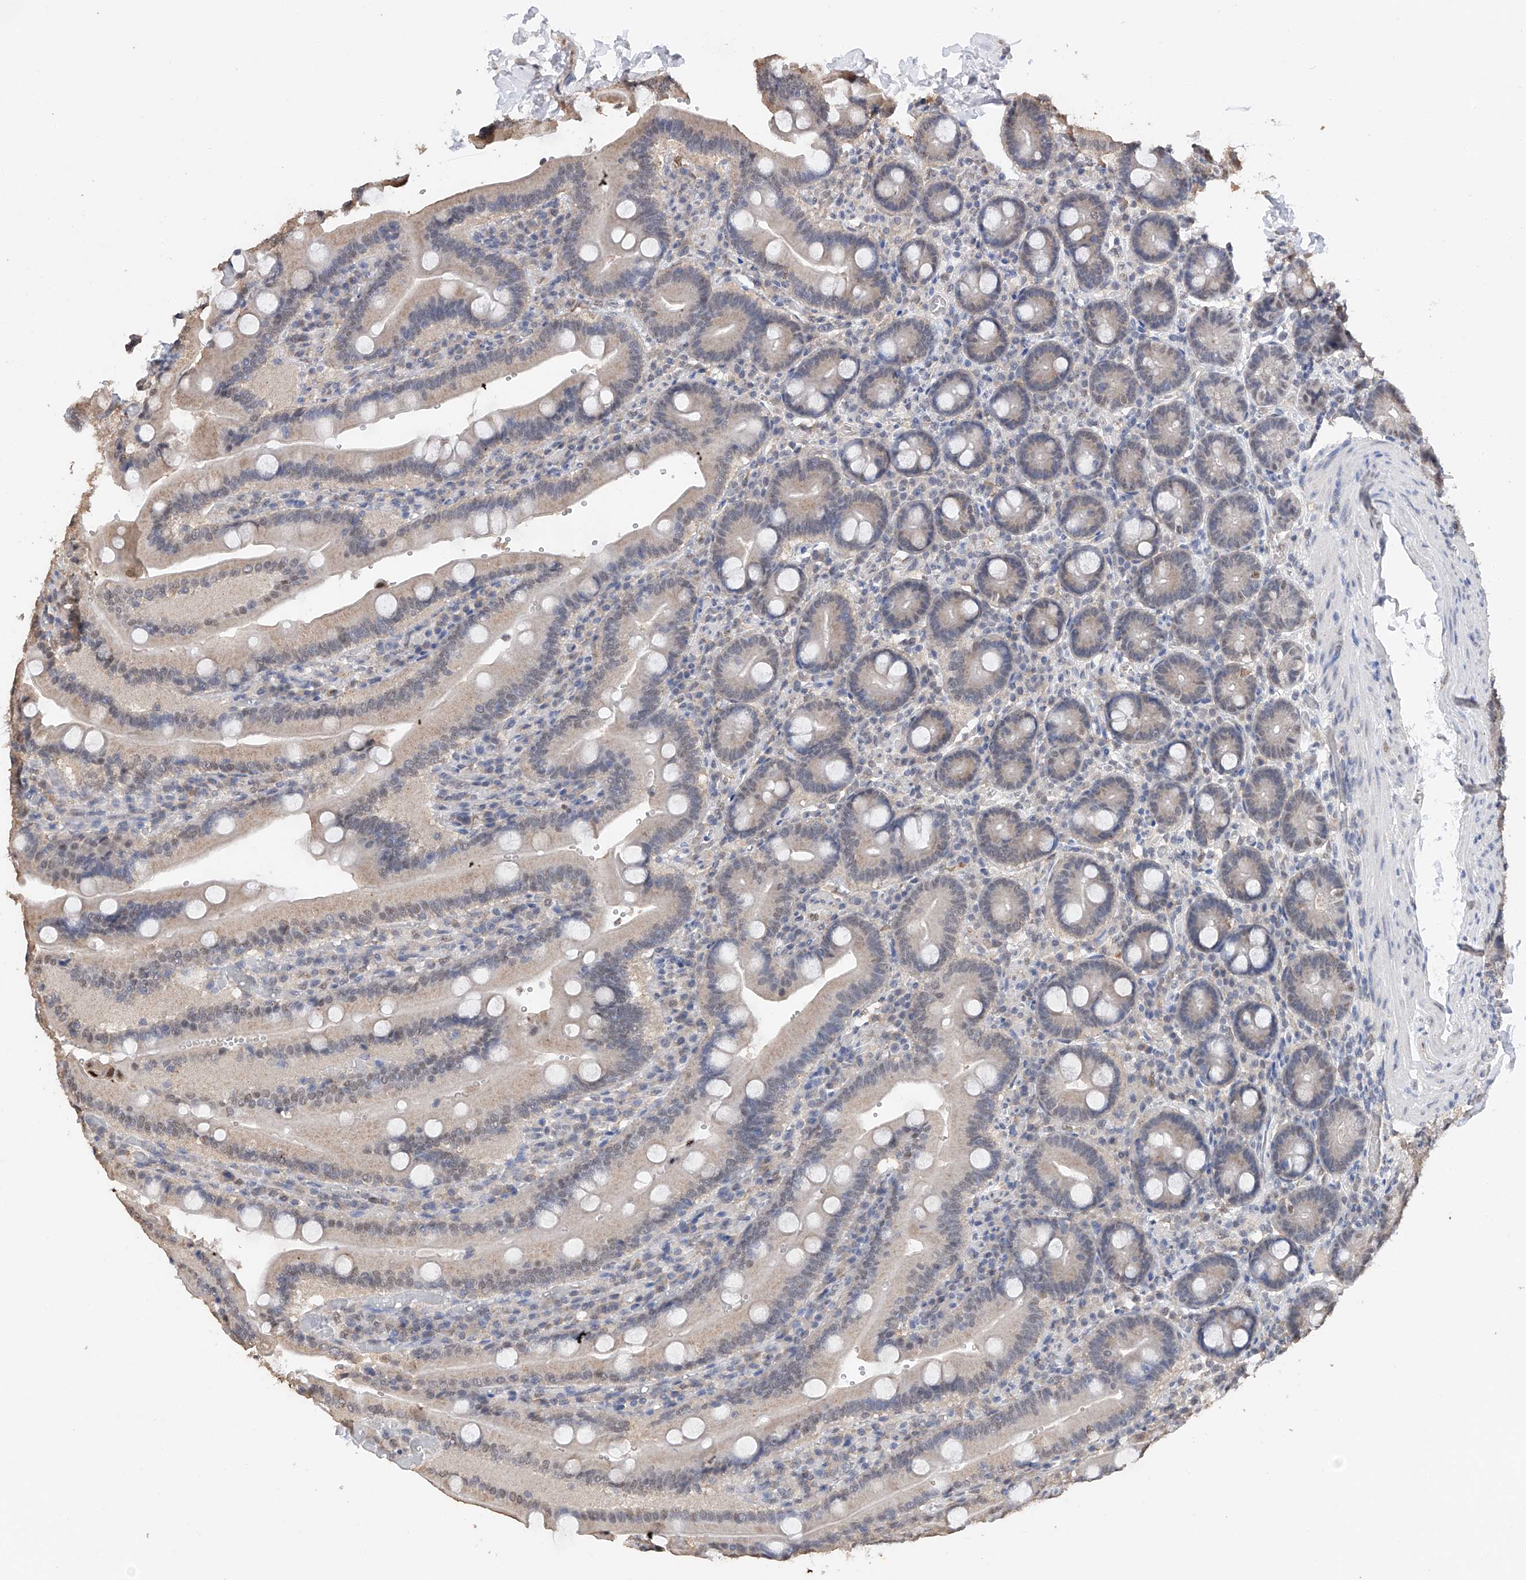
{"staining": {"intensity": "weak", "quantity": "25%-75%", "location": "nuclear"}, "tissue": "duodenum", "cell_type": "Glandular cells", "image_type": "normal", "snomed": [{"axis": "morphology", "description": "Normal tissue, NOS"}, {"axis": "topography", "description": "Duodenum"}], "caption": "A brown stain labels weak nuclear staining of a protein in glandular cells of normal human duodenum.", "gene": "DMAP1", "patient": {"sex": "female", "age": 62}}